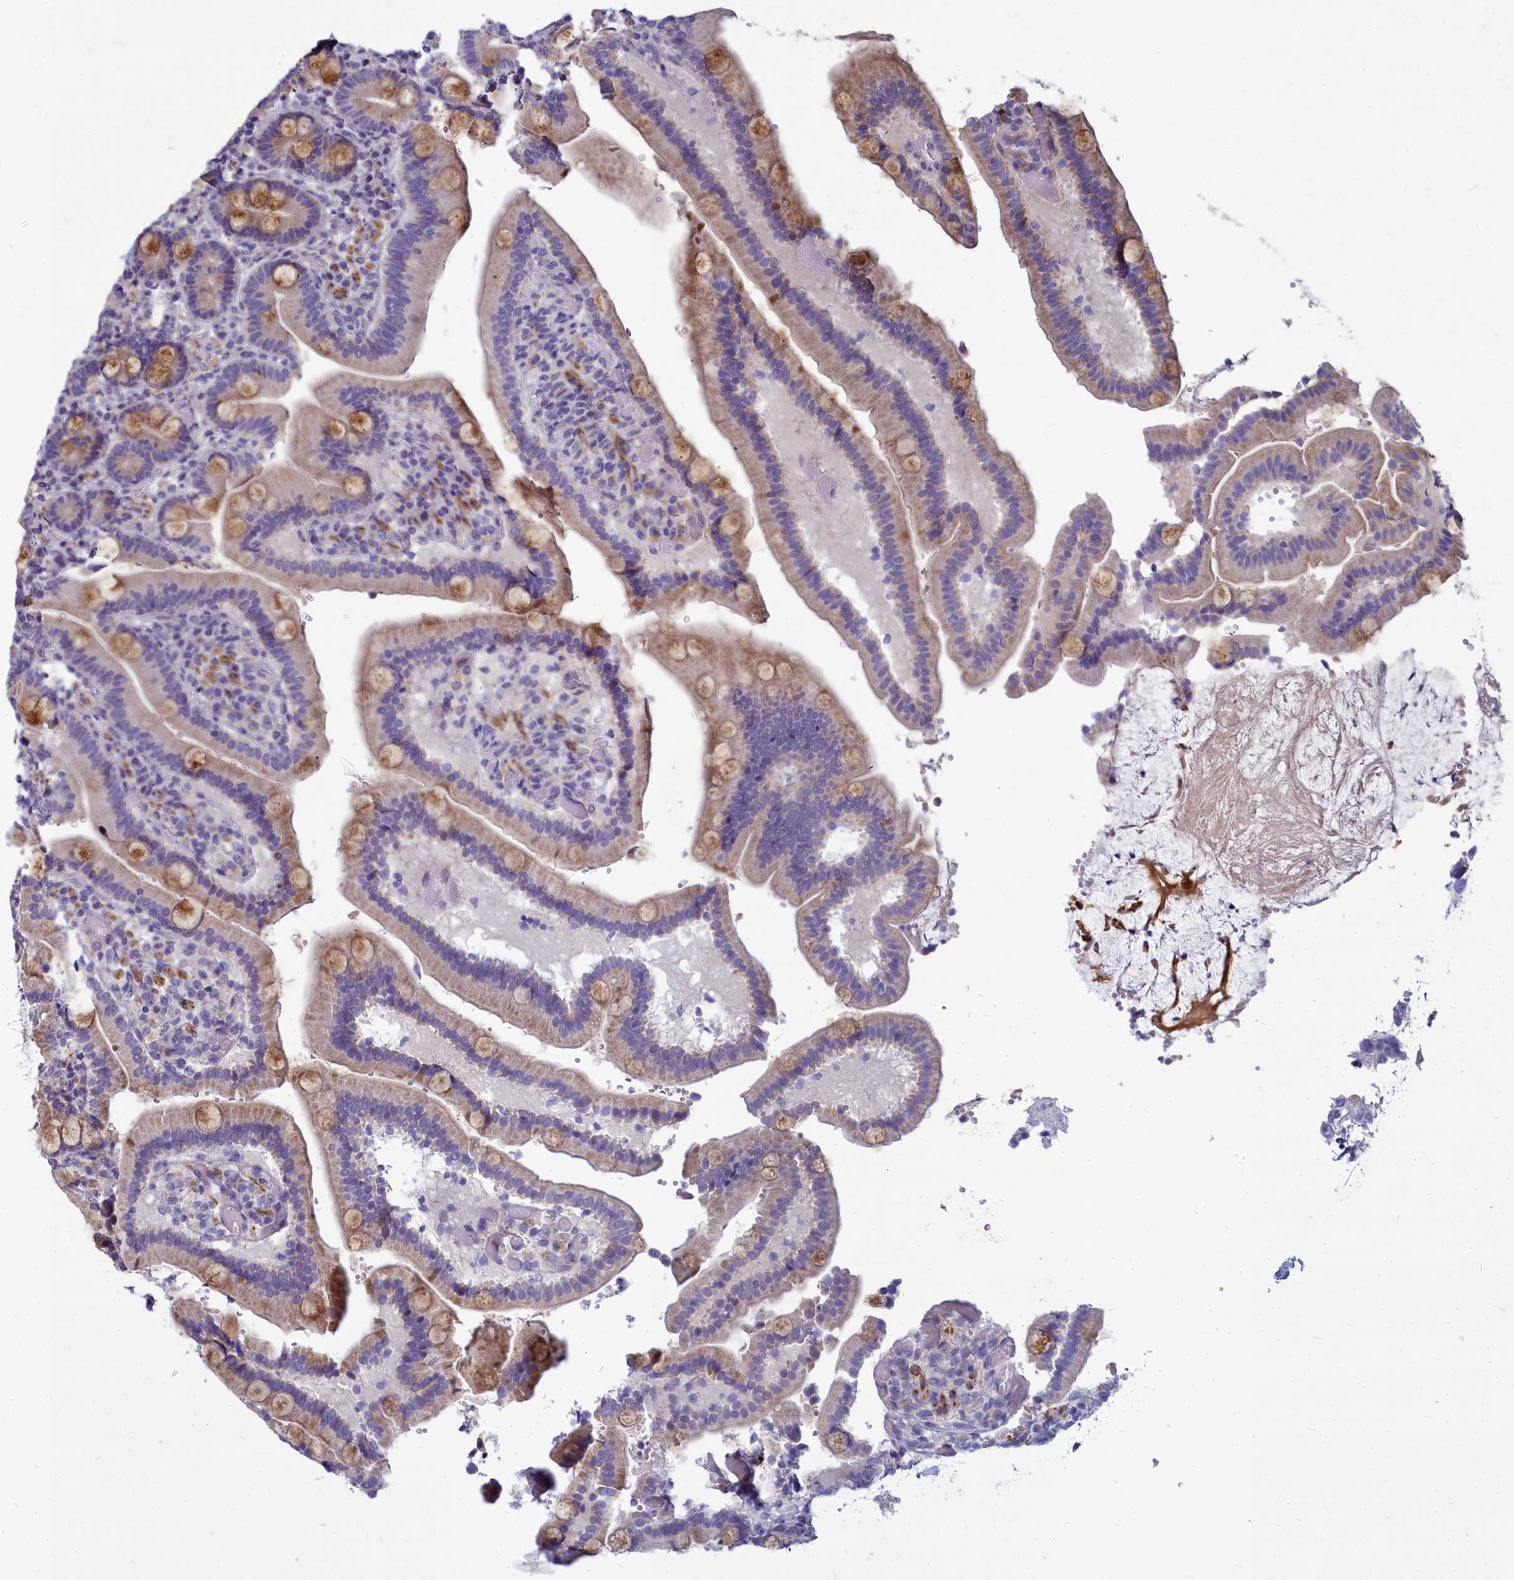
{"staining": {"intensity": "moderate", "quantity": "25%-75%", "location": "cytoplasmic/membranous"}, "tissue": "duodenum", "cell_type": "Glandular cells", "image_type": "normal", "snomed": [{"axis": "morphology", "description": "Normal tissue, NOS"}, {"axis": "topography", "description": "Duodenum"}], "caption": "An IHC photomicrograph of benign tissue is shown. Protein staining in brown labels moderate cytoplasmic/membranous positivity in duodenum within glandular cells. The staining was performed using DAB (3,3'-diaminobenzidine), with brown indicating positive protein expression. Nuclei are stained blue with hematoxylin.", "gene": "SMPD4", "patient": {"sex": "female", "age": 62}}